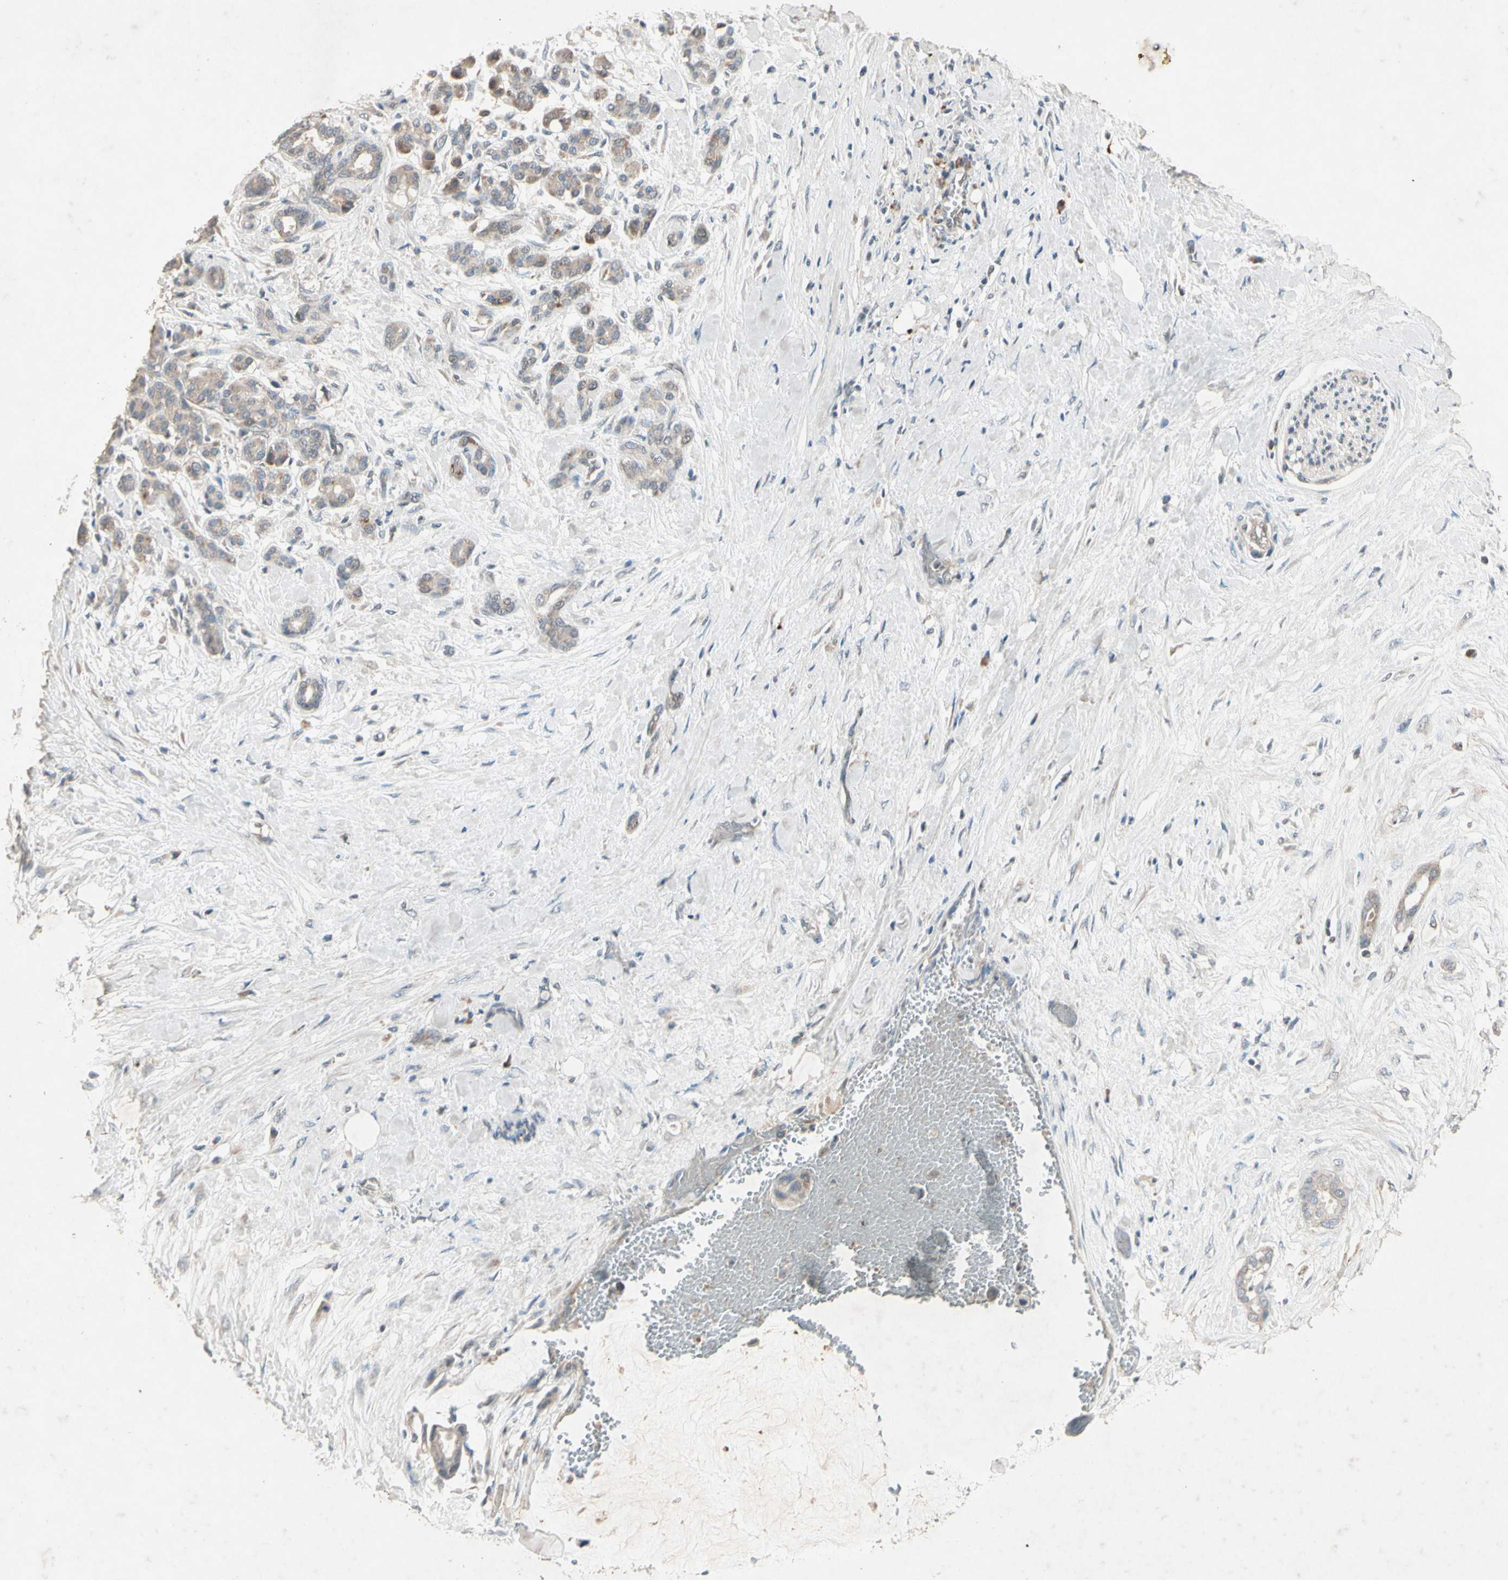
{"staining": {"intensity": "weak", "quantity": "<25%", "location": "cytoplasmic/membranous"}, "tissue": "pancreatic cancer", "cell_type": "Tumor cells", "image_type": "cancer", "snomed": [{"axis": "morphology", "description": "Adenocarcinoma, NOS"}, {"axis": "topography", "description": "Pancreas"}], "caption": "Immunohistochemistry of human pancreatic adenocarcinoma displays no expression in tumor cells.", "gene": "GPLD1", "patient": {"sex": "male", "age": 41}}